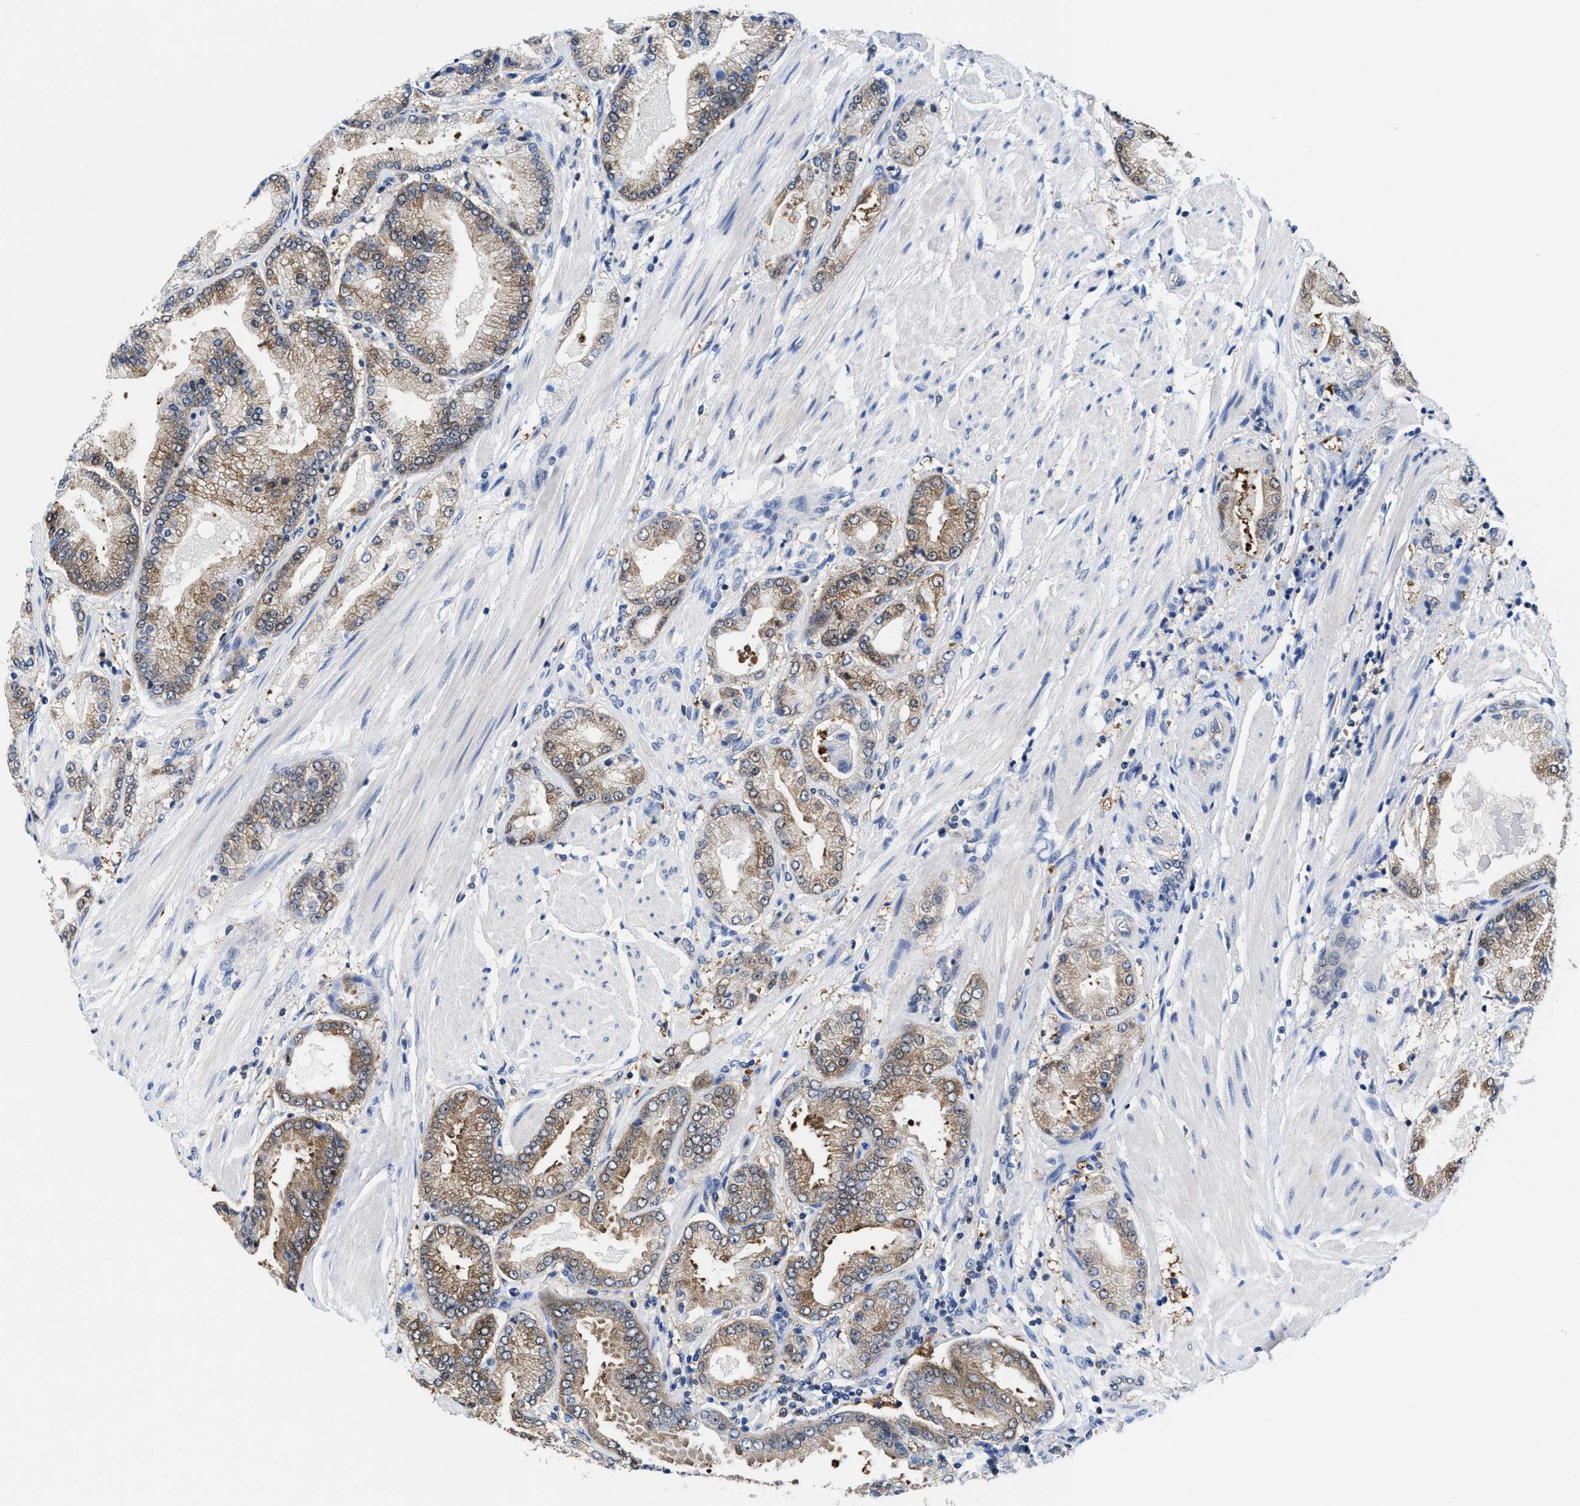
{"staining": {"intensity": "moderate", "quantity": "25%-75%", "location": "cytoplasmic/membranous"}, "tissue": "prostate cancer", "cell_type": "Tumor cells", "image_type": "cancer", "snomed": [{"axis": "morphology", "description": "Adenocarcinoma, High grade"}, {"axis": "topography", "description": "Prostate"}], "caption": "Approximately 25%-75% of tumor cells in prostate cancer (adenocarcinoma (high-grade)) show moderate cytoplasmic/membranous protein staining as visualized by brown immunohistochemical staining.", "gene": "ACLY", "patient": {"sex": "male", "age": 50}}